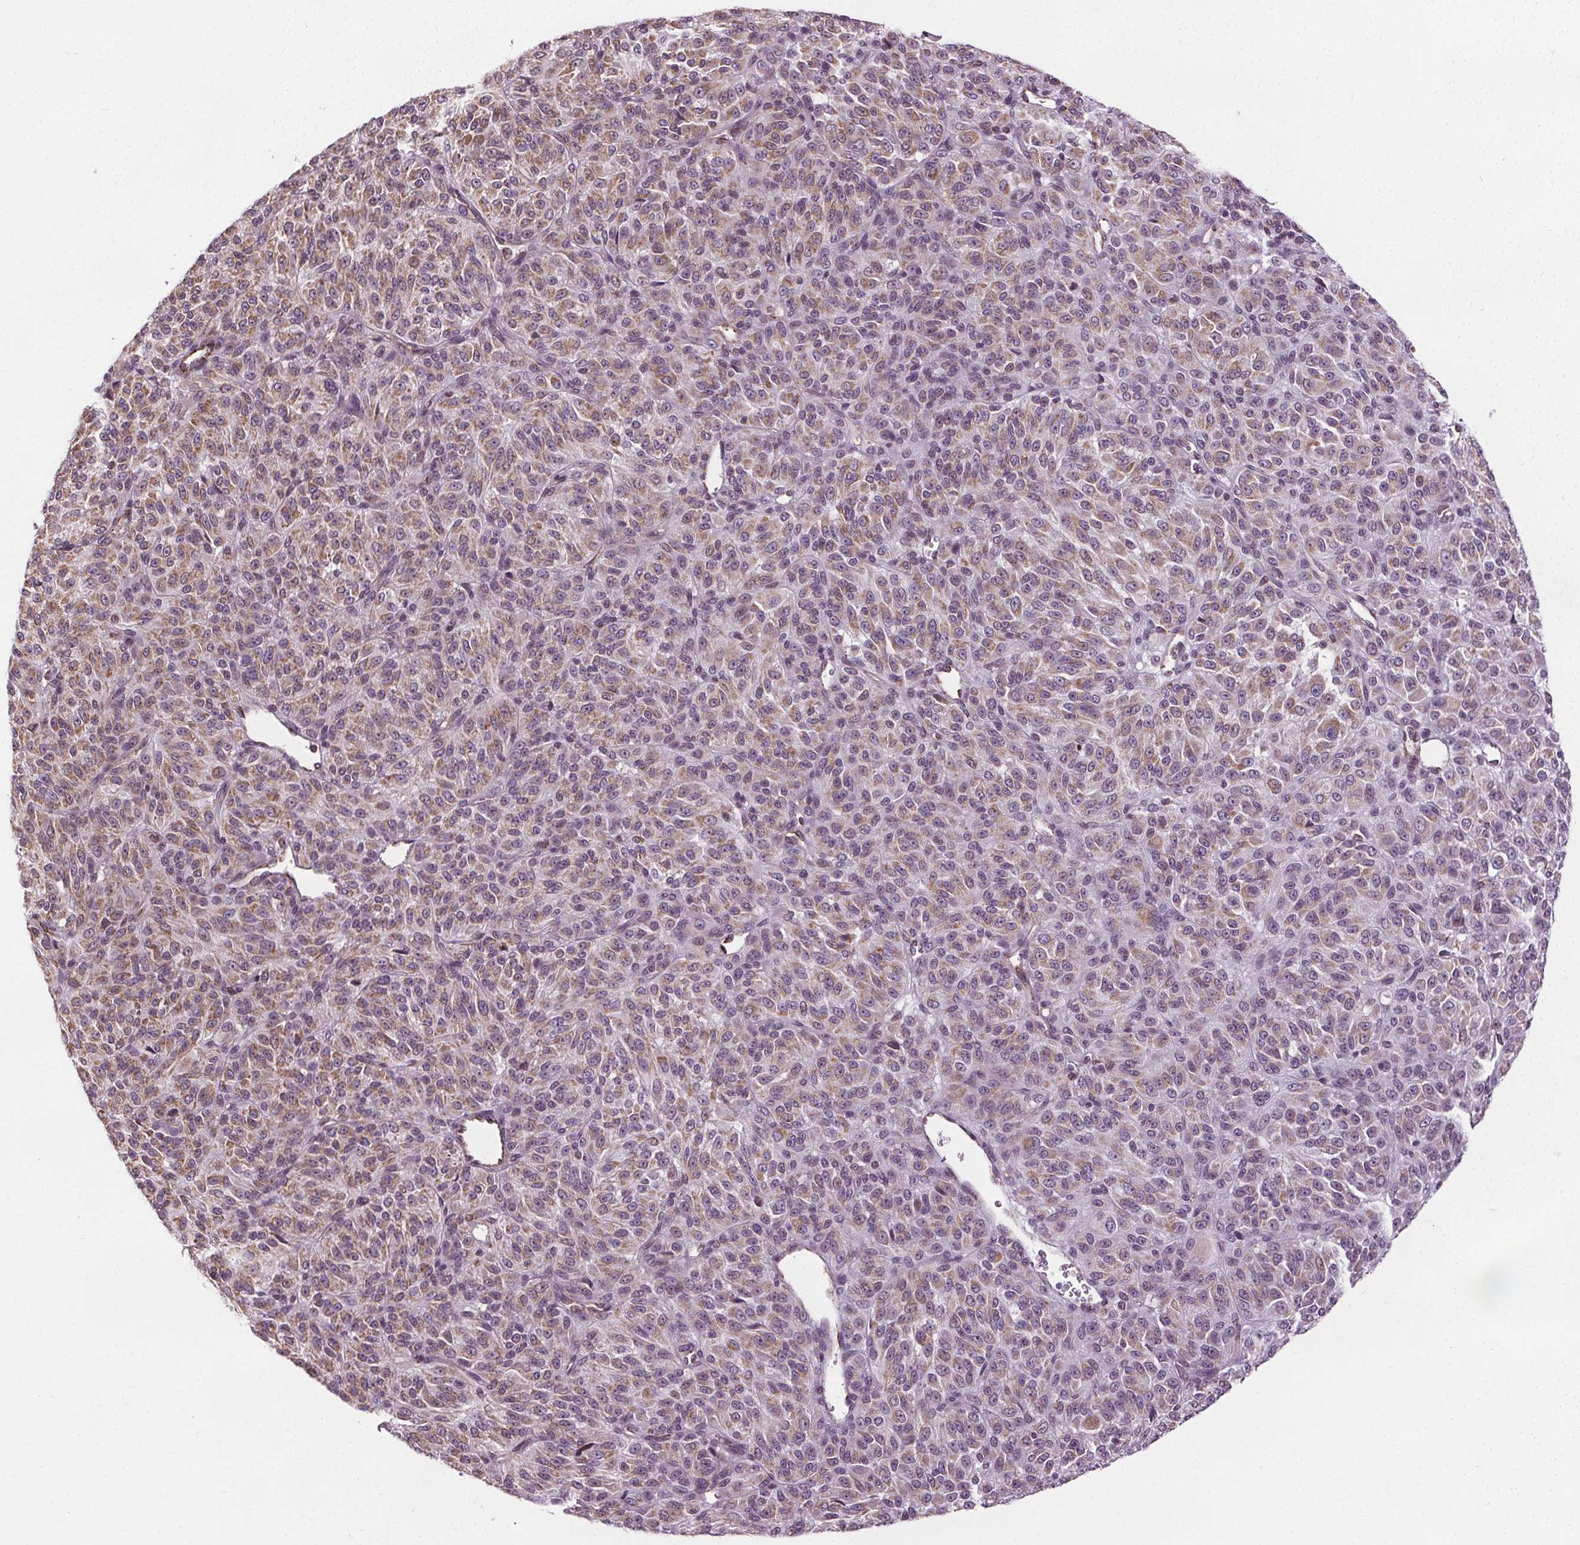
{"staining": {"intensity": "moderate", "quantity": "25%-75%", "location": "cytoplasmic/membranous"}, "tissue": "melanoma", "cell_type": "Tumor cells", "image_type": "cancer", "snomed": [{"axis": "morphology", "description": "Malignant melanoma, Metastatic site"}, {"axis": "topography", "description": "Brain"}], "caption": "Protein staining exhibits moderate cytoplasmic/membranous positivity in approximately 25%-75% of tumor cells in malignant melanoma (metastatic site). (IHC, brightfield microscopy, high magnification).", "gene": "LFNG", "patient": {"sex": "female", "age": 56}}